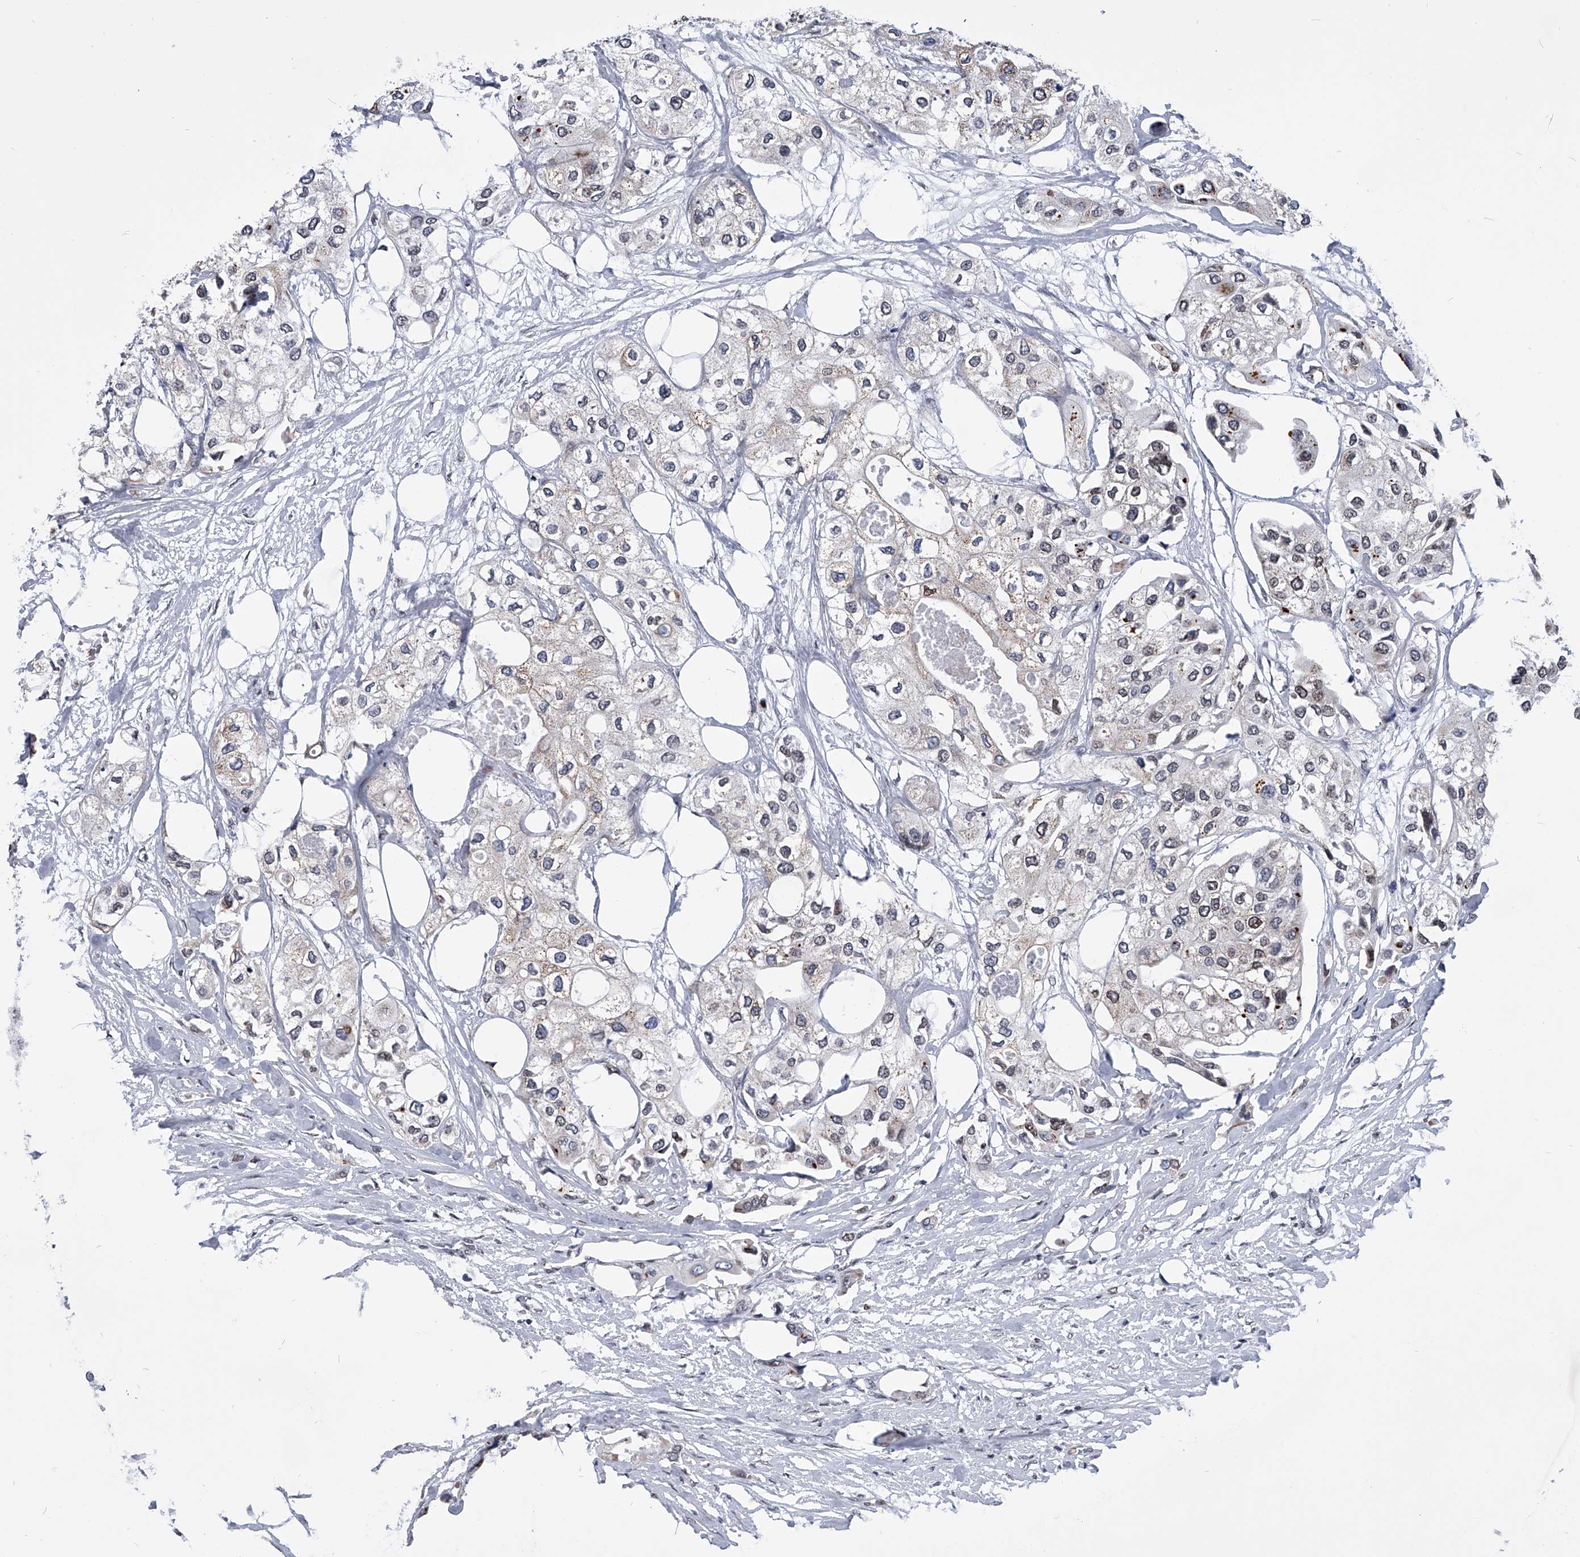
{"staining": {"intensity": "weak", "quantity": "<25%", "location": "nuclear"}, "tissue": "urothelial cancer", "cell_type": "Tumor cells", "image_type": "cancer", "snomed": [{"axis": "morphology", "description": "Urothelial carcinoma, High grade"}, {"axis": "topography", "description": "Urinary bladder"}], "caption": "This is an immunohistochemistry (IHC) image of human urothelial carcinoma (high-grade). There is no positivity in tumor cells.", "gene": "SIM2", "patient": {"sex": "male", "age": 64}}